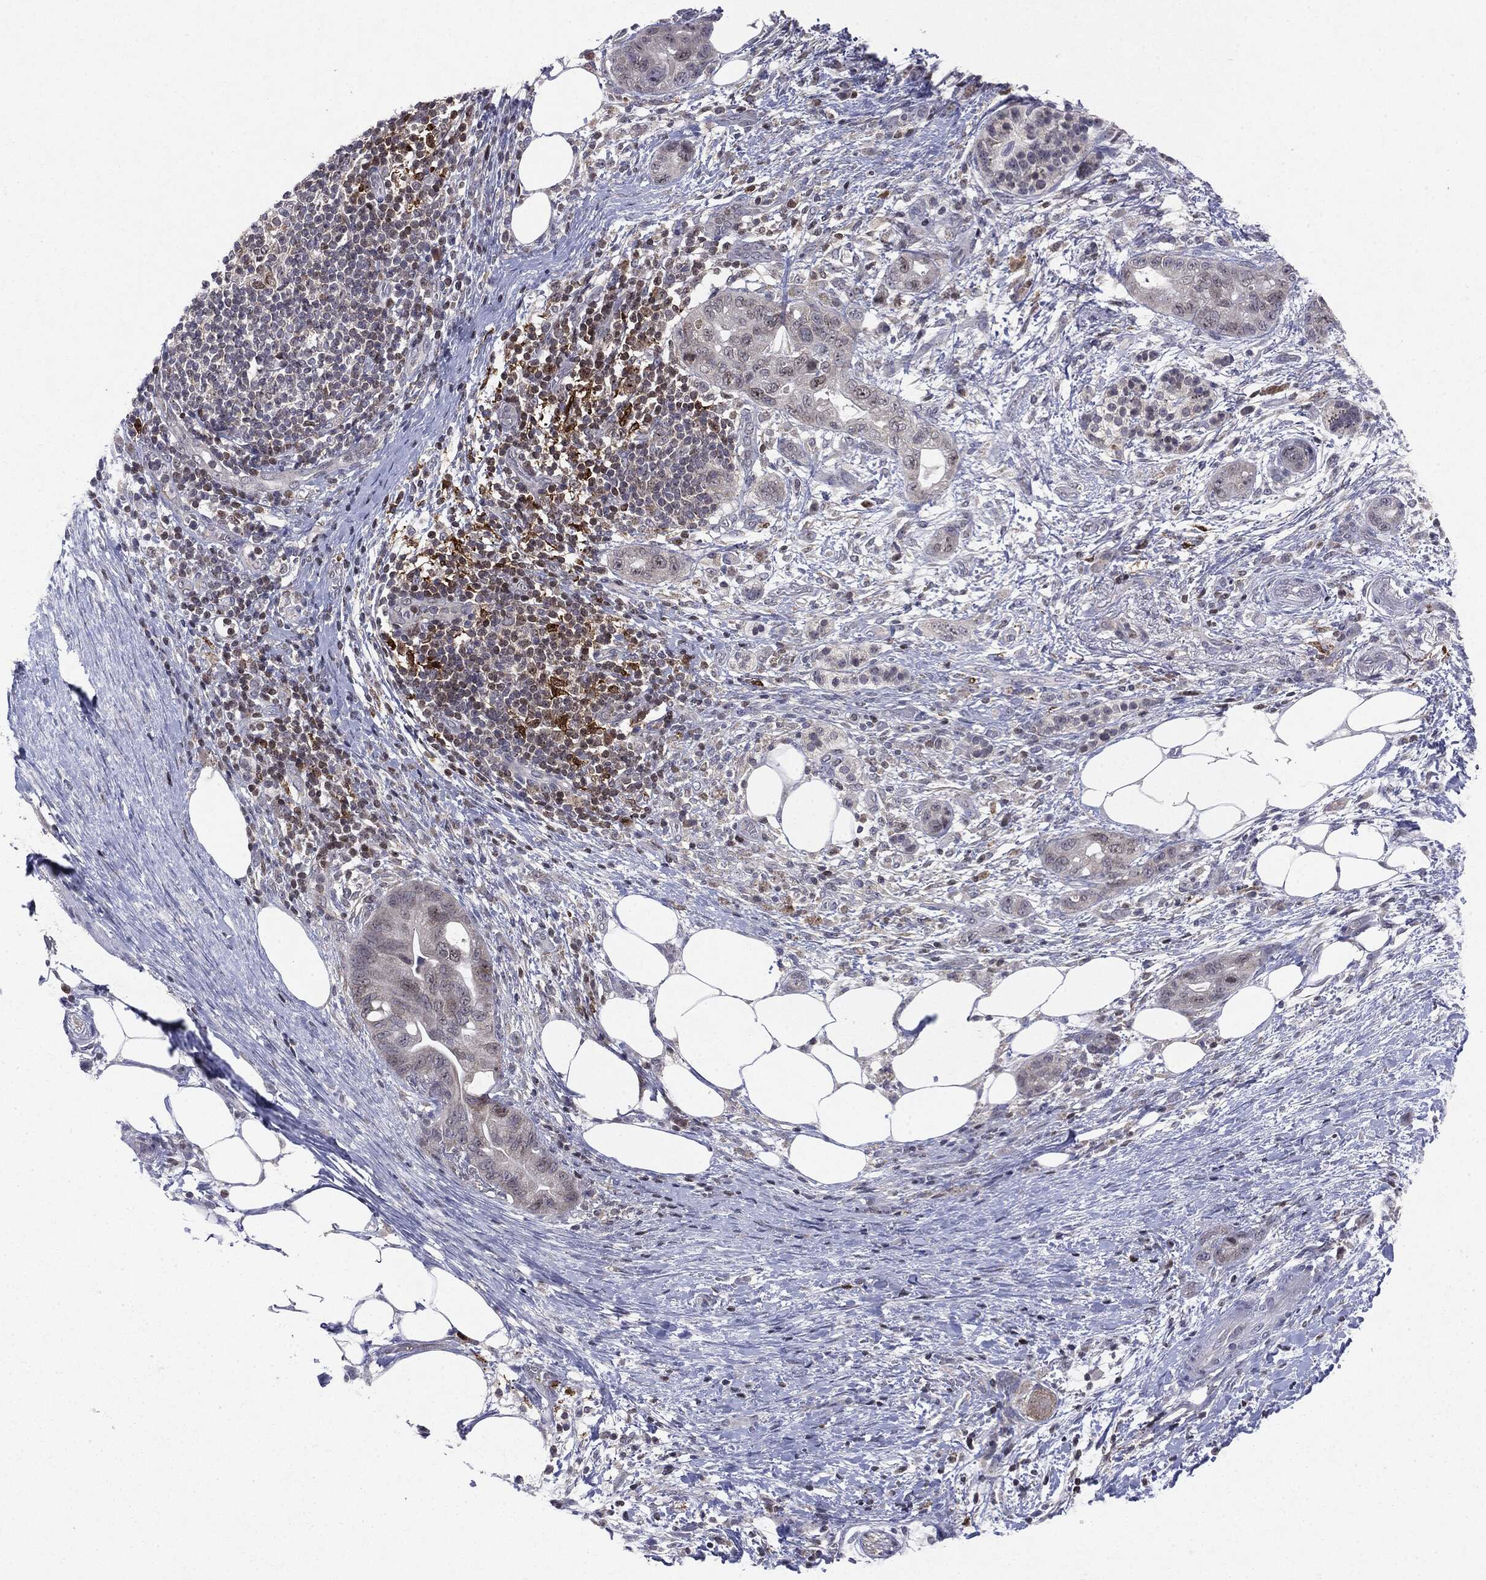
{"staining": {"intensity": "negative", "quantity": "none", "location": "none"}, "tissue": "pancreatic cancer", "cell_type": "Tumor cells", "image_type": "cancer", "snomed": [{"axis": "morphology", "description": "Adenocarcinoma, NOS"}, {"axis": "topography", "description": "Pancreas"}], "caption": "Immunohistochemistry (IHC) photomicrograph of pancreatic adenocarcinoma stained for a protein (brown), which reveals no positivity in tumor cells.", "gene": "KIF2C", "patient": {"sex": "female", "age": 72}}